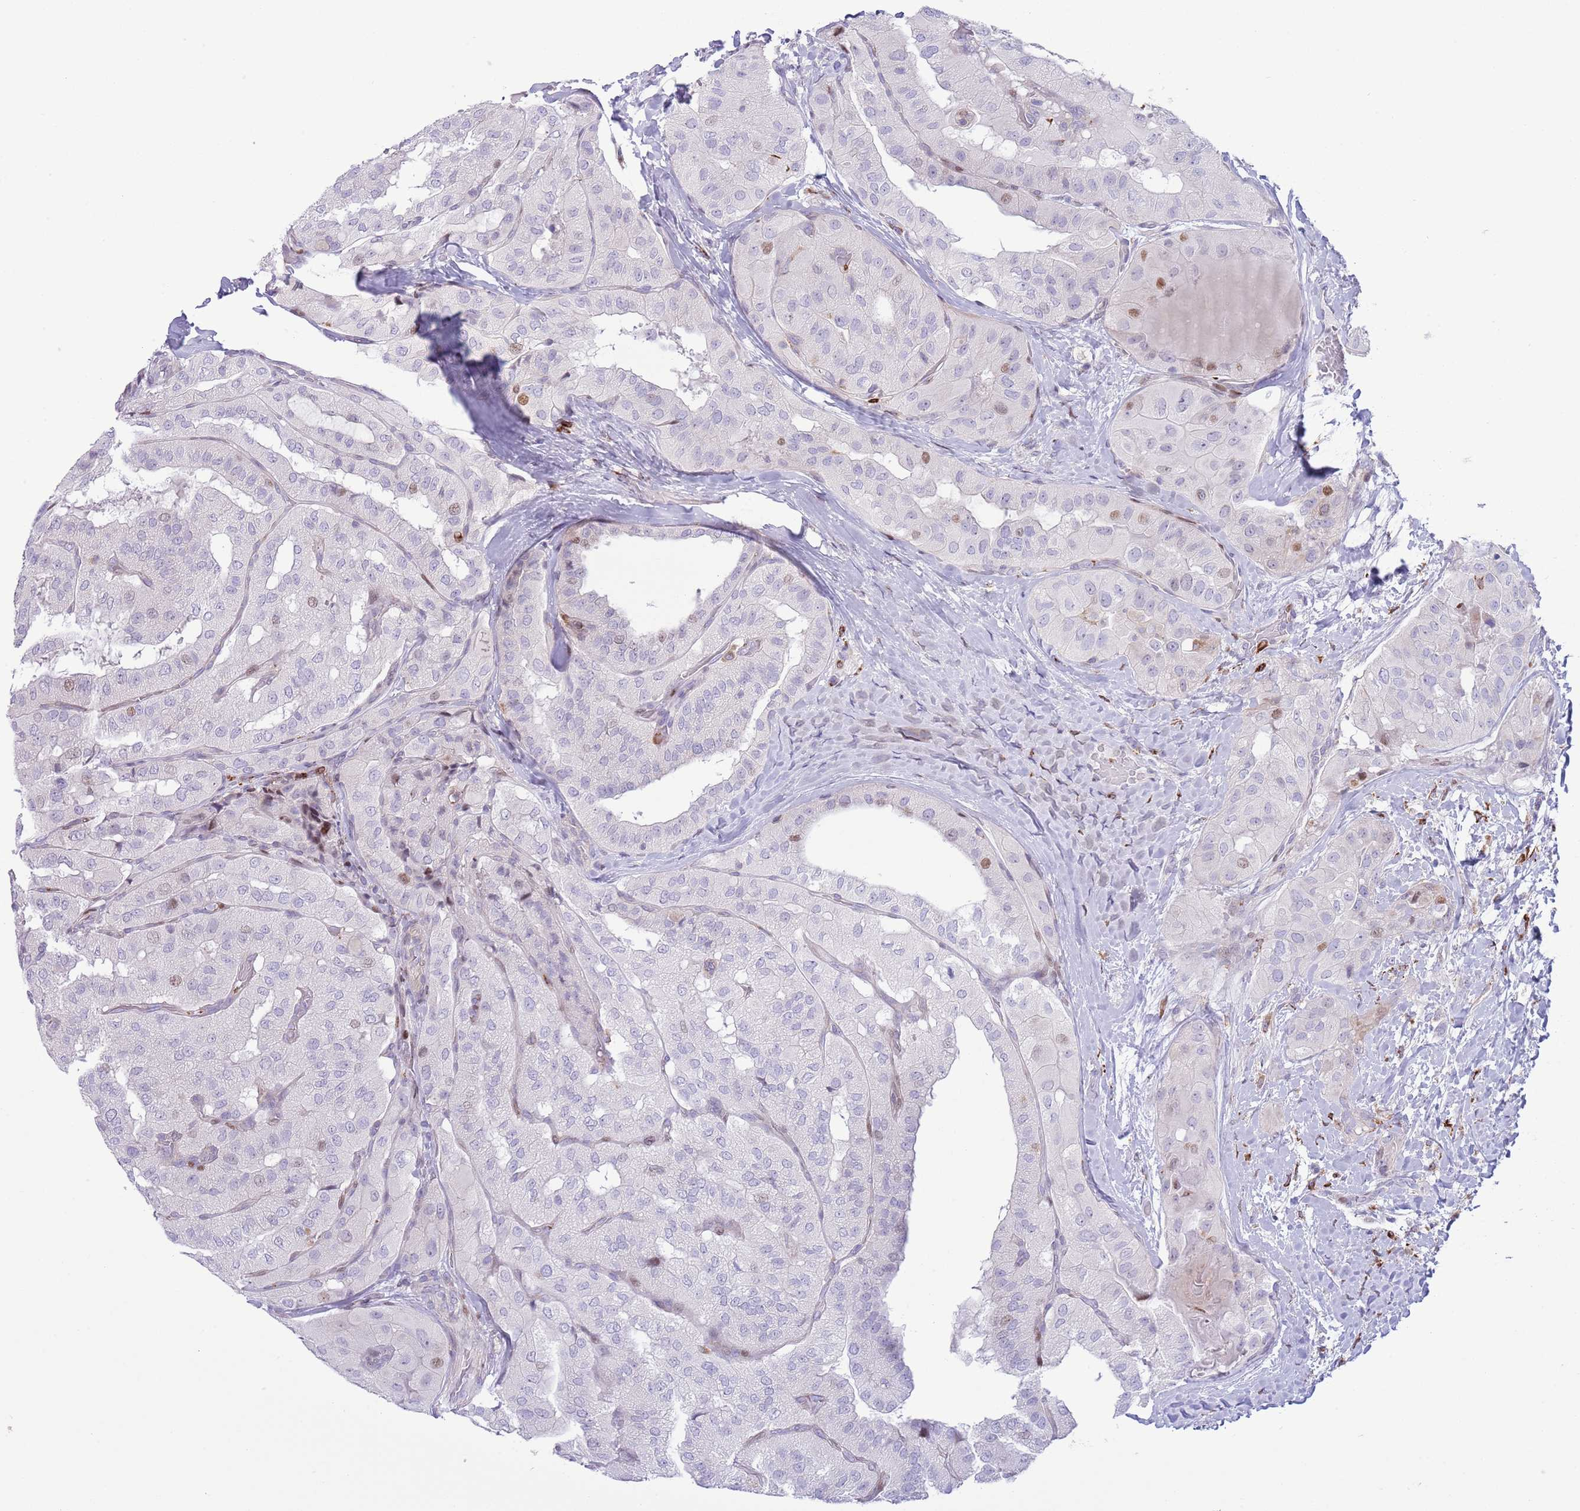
{"staining": {"intensity": "moderate", "quantity": "<25%", "location": "nuclear"}, "tissue": "thyroid cancer", "cell_type": "Tumor cells", "image_type": "cancer", "snomed": [{"axis": "morphology", "description": "Normal tissue, NOS"}, {"axis": "morphology", "description": "Papillary adenocarcinoma, NOS"}, {"axis": "topography", "description": "Thyroid gland"}], "caption": "Immunohistochemistry staining of thyroid papillary adenocarcinoma, which demonstrates low levels of moderate nuclear expression in approximately <25% of tumor cells indicating moderate nuclear protein positivity. The staining was performed using DAB (3,3'-diaminobenzidine) (brown) for protein detection and nuclei were counterstained in hematoxylin (blue).", "gene": "ANO8", "patient": {"sex": "female", "age": 59}}